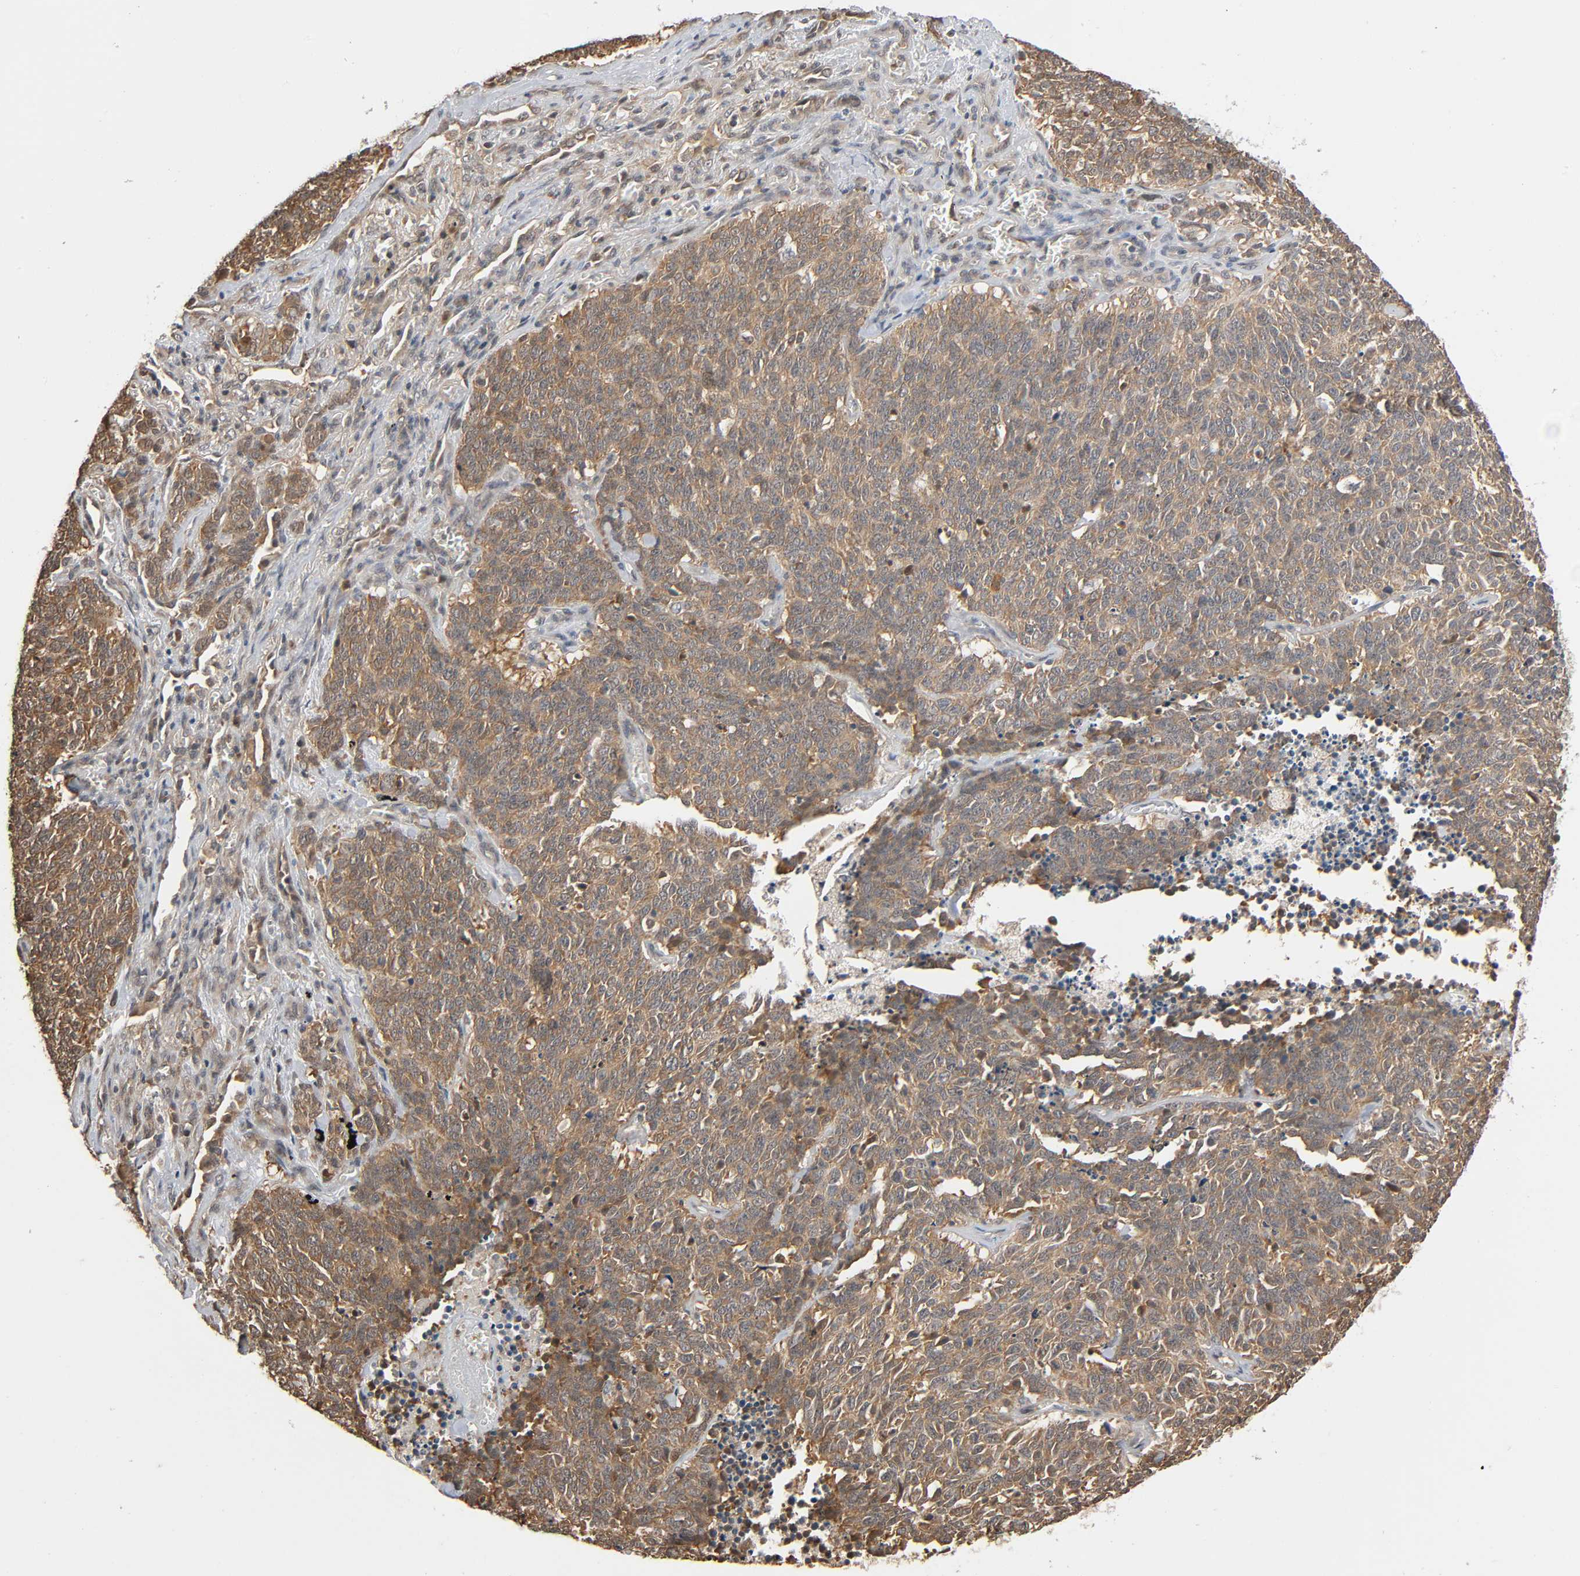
{"staining": {"intensity": "moderate", "quantity": "25%-75%", "location": "cytoplasmic/membranous,nuclear"}, "tissue": "lung cancer", "cell_type": "Tumor cells", "image_type": "cancer", "snomed": [{"axis": "morphology", "description": "Neoplasm, malignant, NOS"}, {"axis": "topography", "description": "Lung"}], "caption": "Human lung cancer (neoplasm (malignant)) stained for a protein (brown) reveals moderate cytoplasmic/membranous and nuclear positive staining in about 25%-75% of tumor cells.", "gene": "NEDD8", "patient": {"sex": "female", "age": 58}}